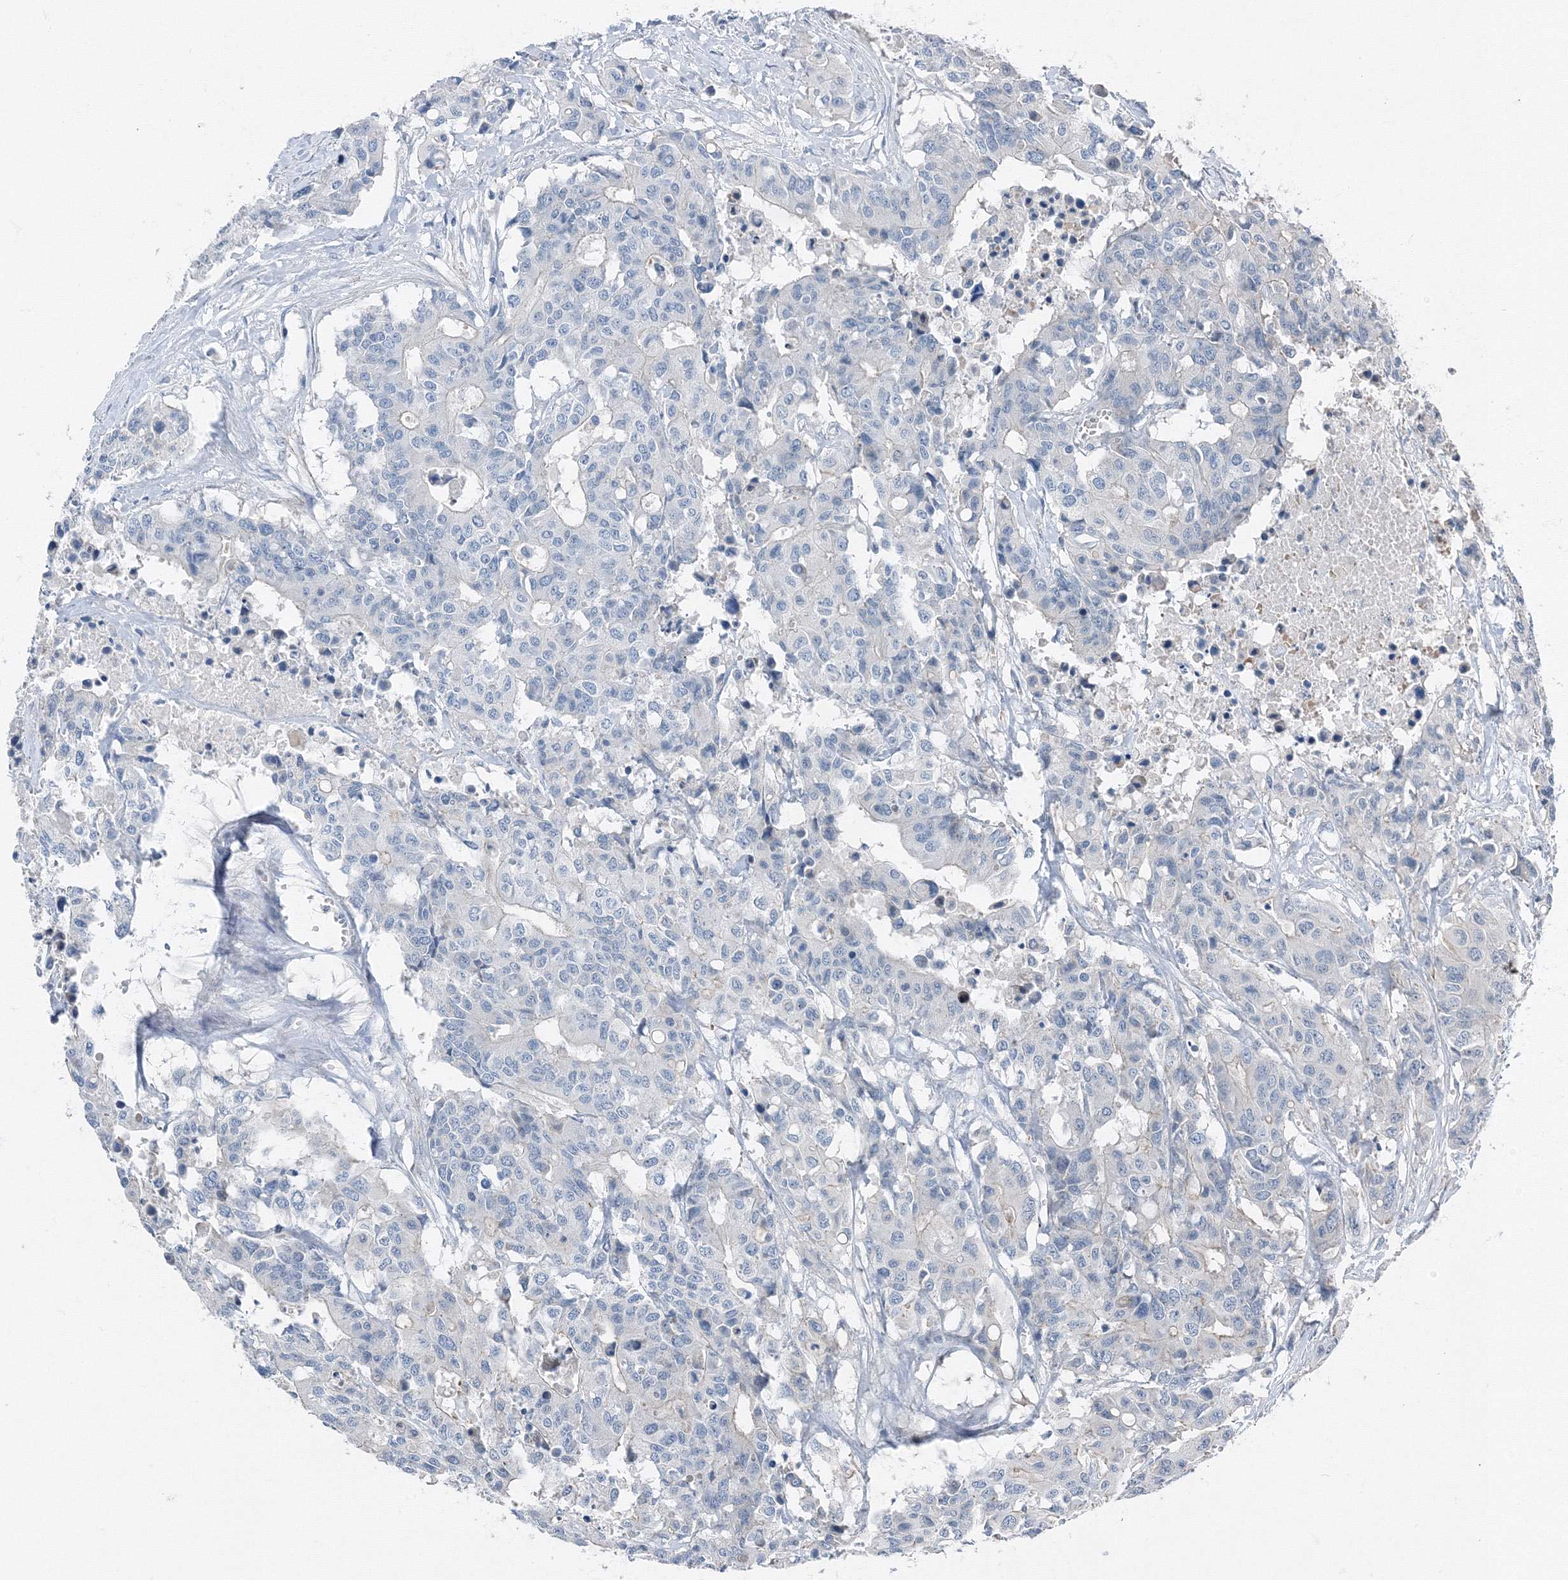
{"staining": {"intensity": "negative", "quantity": "none", "location": "none"}, "tissue": "colorectal cancer", "cell_type": "Tumor cells", "image_type": "cancer", "snomed": [{"axis": "morphology", "description": "Adenocarcinoma, NOS"}, {"axis": "topography", "description": "Colon"}], "caption": "High magnification brightfield microscopy of colorectal cancer (adenocarcinoma) stained with DAB (brown) and counterstained with hematoxylin (blue): tumor cells show no significant positivity.", "gene": "AASDH", "patient": {"sex": "male", "age": 77}}